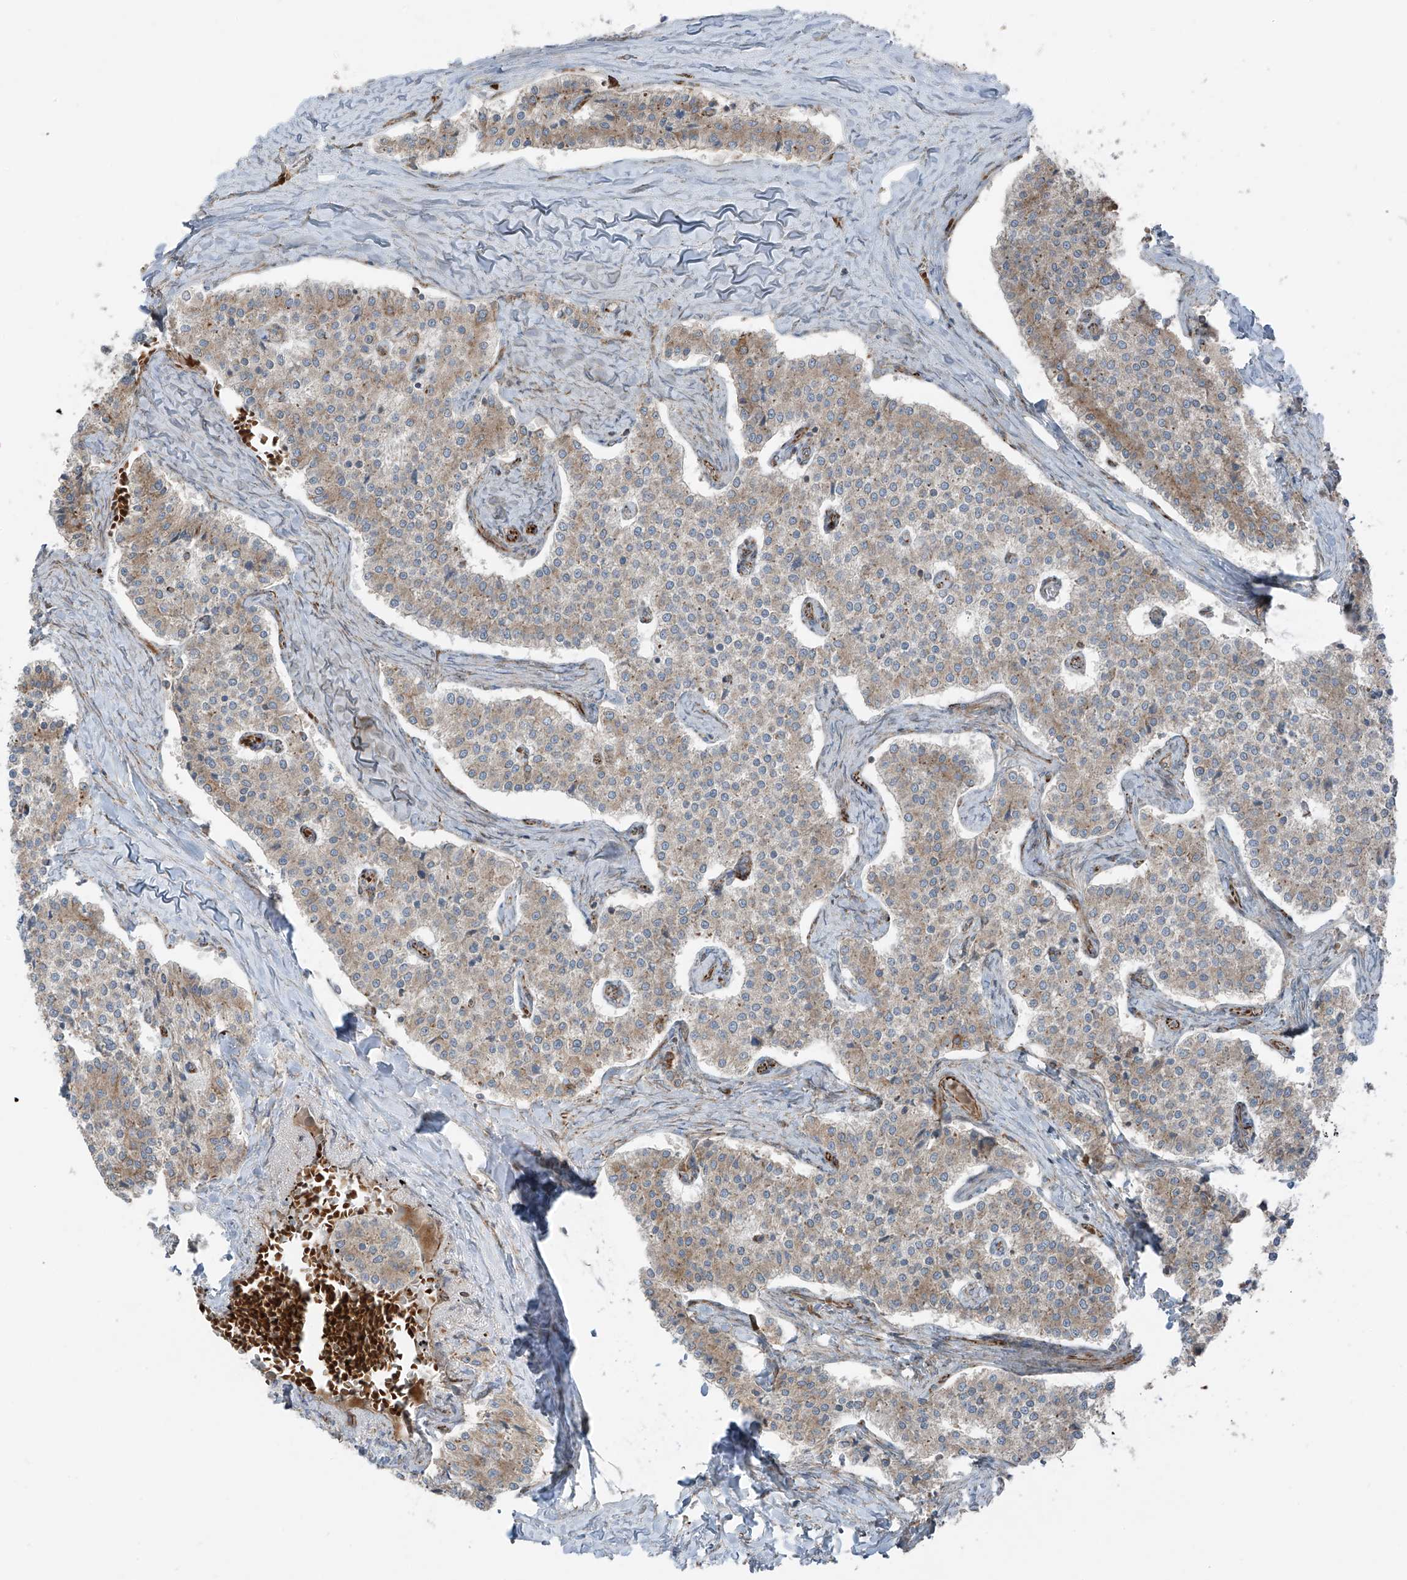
{"staining": {"intensity": "weak", "quantity": "25%-75%", "location": "cytoplasmic/membranous"}, "tissue": "carcinoid", "cell_type": "Tumor cells", "image_type": "cancer", "snomed": [{"axis": "morphology", "description": "Carcinoid, malignant, NOS"}, {"axis": "topography", "description": "Colon"}], "caption": "Protein expression analysis of malignant carcinoid displays weak cytoplasmic/membranous expression in approximately 25%-75% of tumor cells.", "gene": "ERLEC1", "patient": {"sex": "female", "age": 52}}